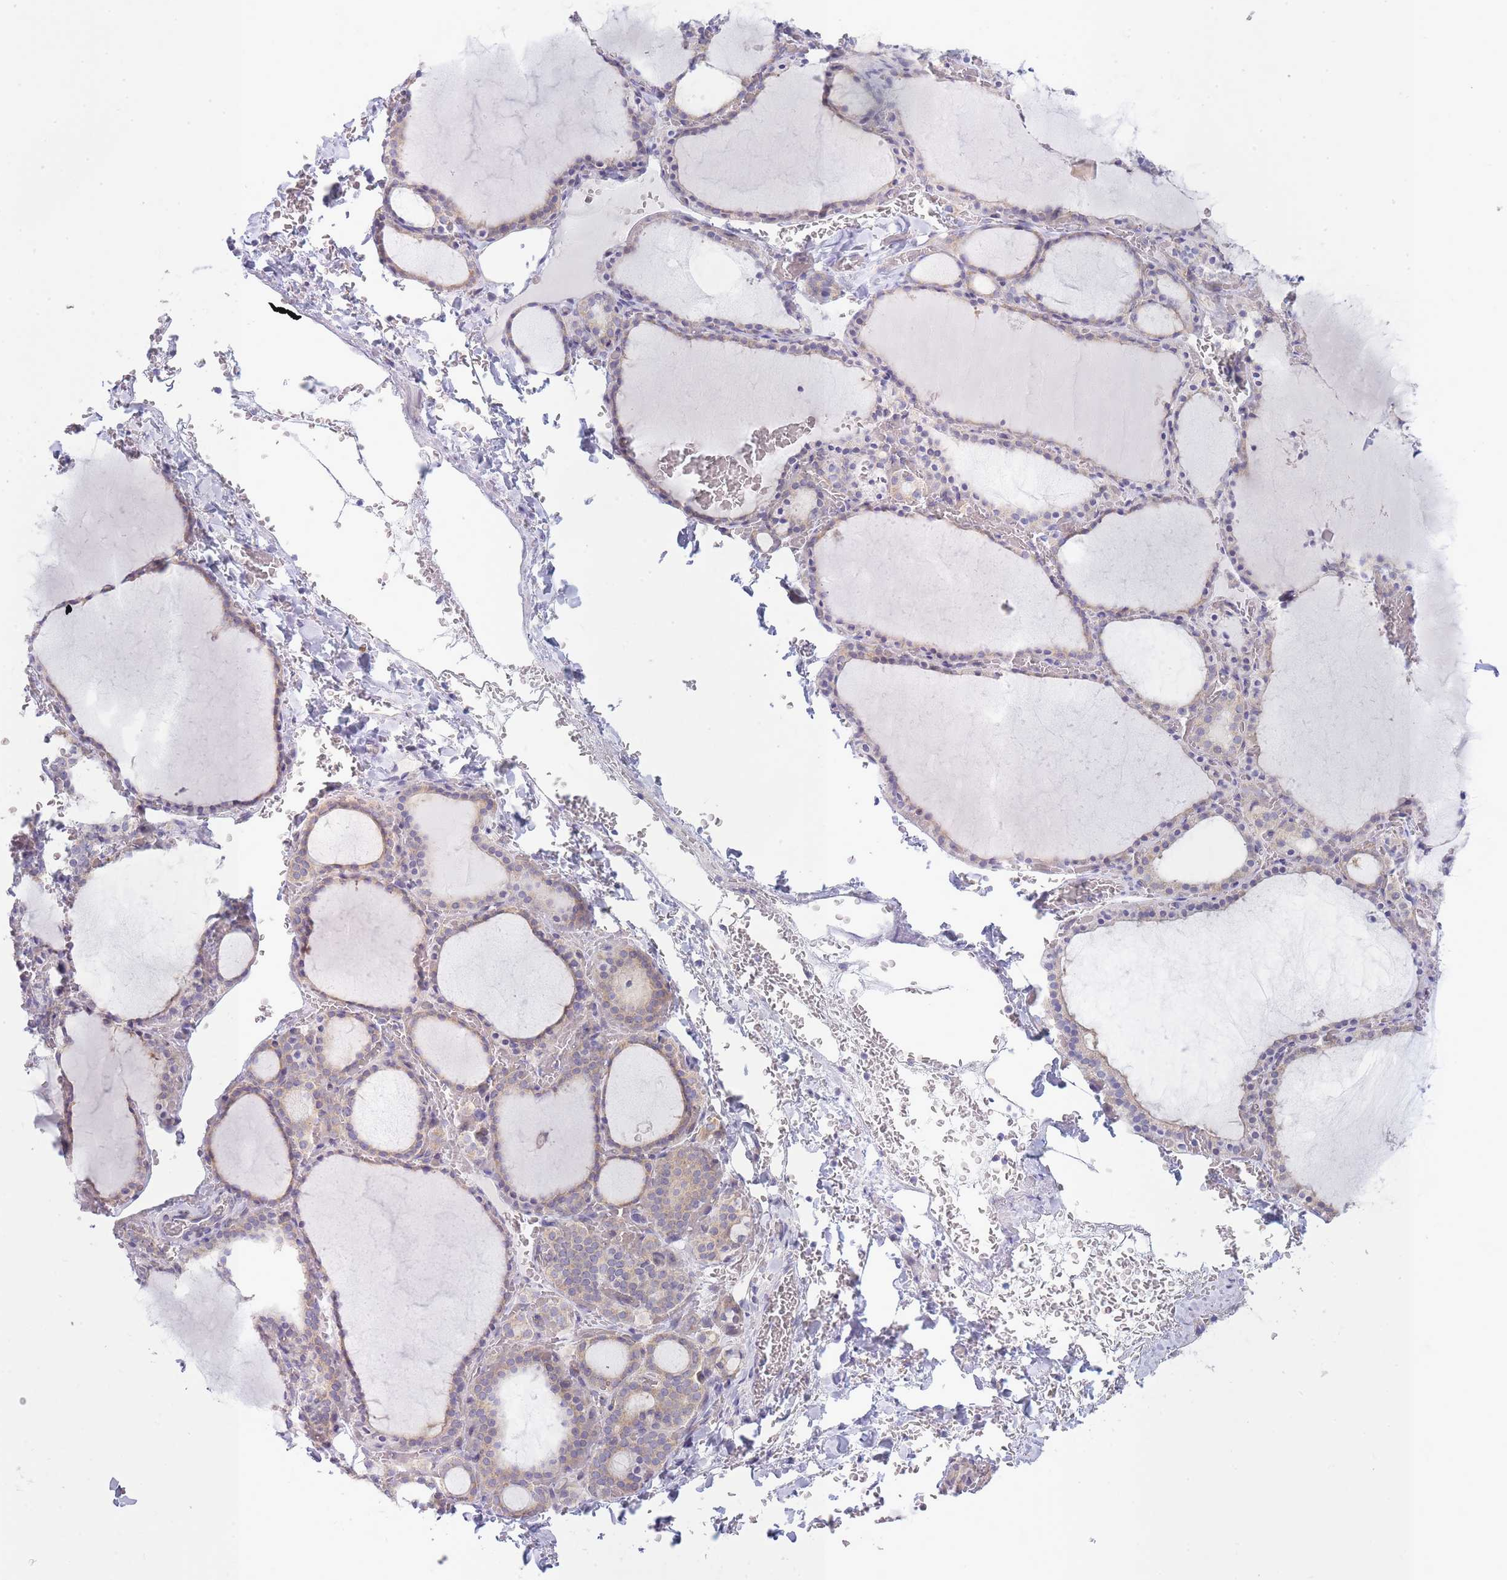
{"staining": {"intensity": "weak", "quantity": "25%-75%", "location": "cytoplasmic/membranous"}, "tissue": "thyroid gland", "cell_type": "Glandular cells", "image_type": "normal", "snomed": [{"axis": "morphology", "description": "Normal tissue, NOS"}, {"axis": "topography", "description": "Thyroid gland"}], "caption": "Thyroid gland stained for a protein shows weak cytoplasmic/membranous positivity in glandular cells.", "gene": "OR5L1", "patient": {"sex": "female", "age": 39}}